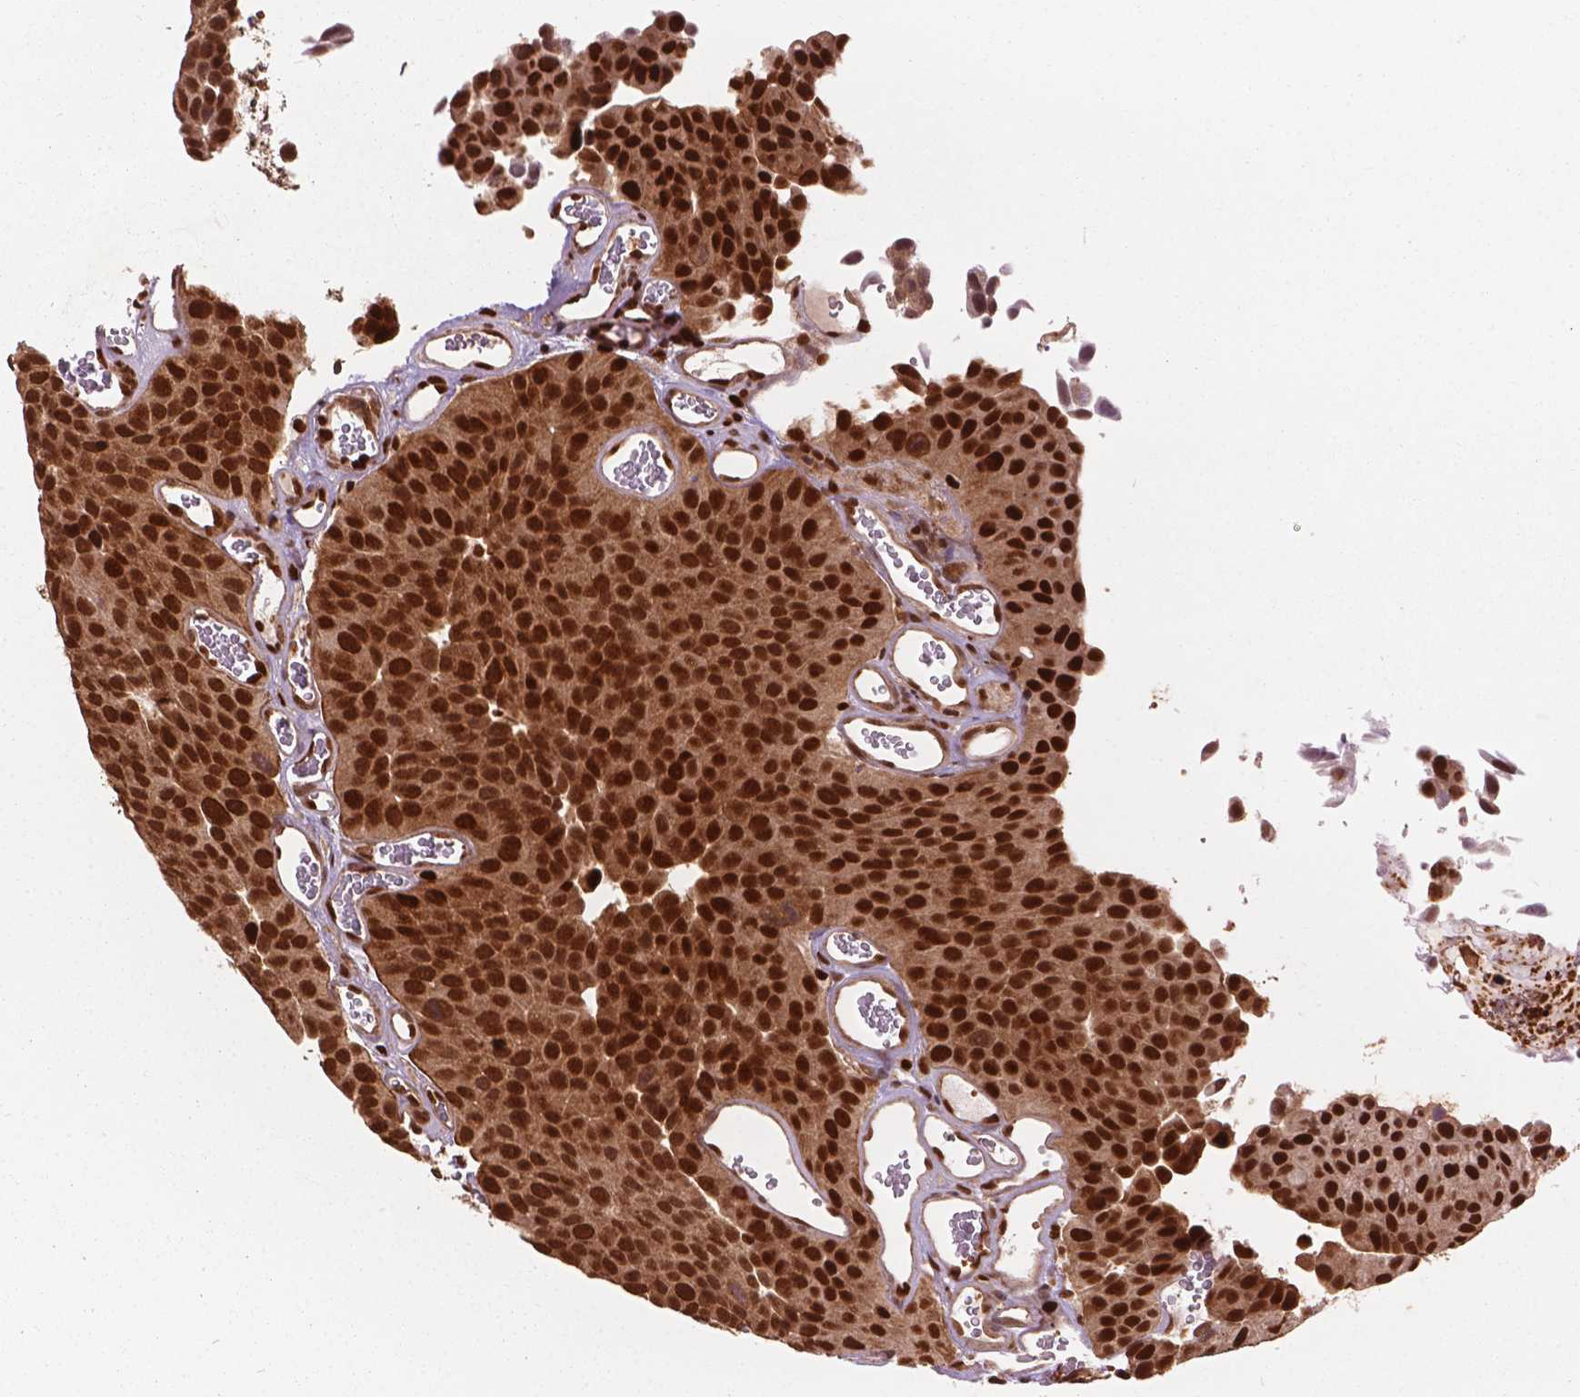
{"staining": {"intensity": "moderate", "quantity": ">75%", "location": "nuclear"}, "tissue": "urothelial cancer", "cell_type": "Tumor cells", "image_type": "cancer", "snomed": [{"axis": "morphology", "description": "Urothelial carcinoma, Low grade"}, {"axis": "topography", "description": "Urinary bladder"}], "caption": "A brown stain labels moderate nuclear positivity of a protein in human urothelial cancer tumor cells.", "gene": "ANP32B", "patient": {"sex": "female", "age": 69}}